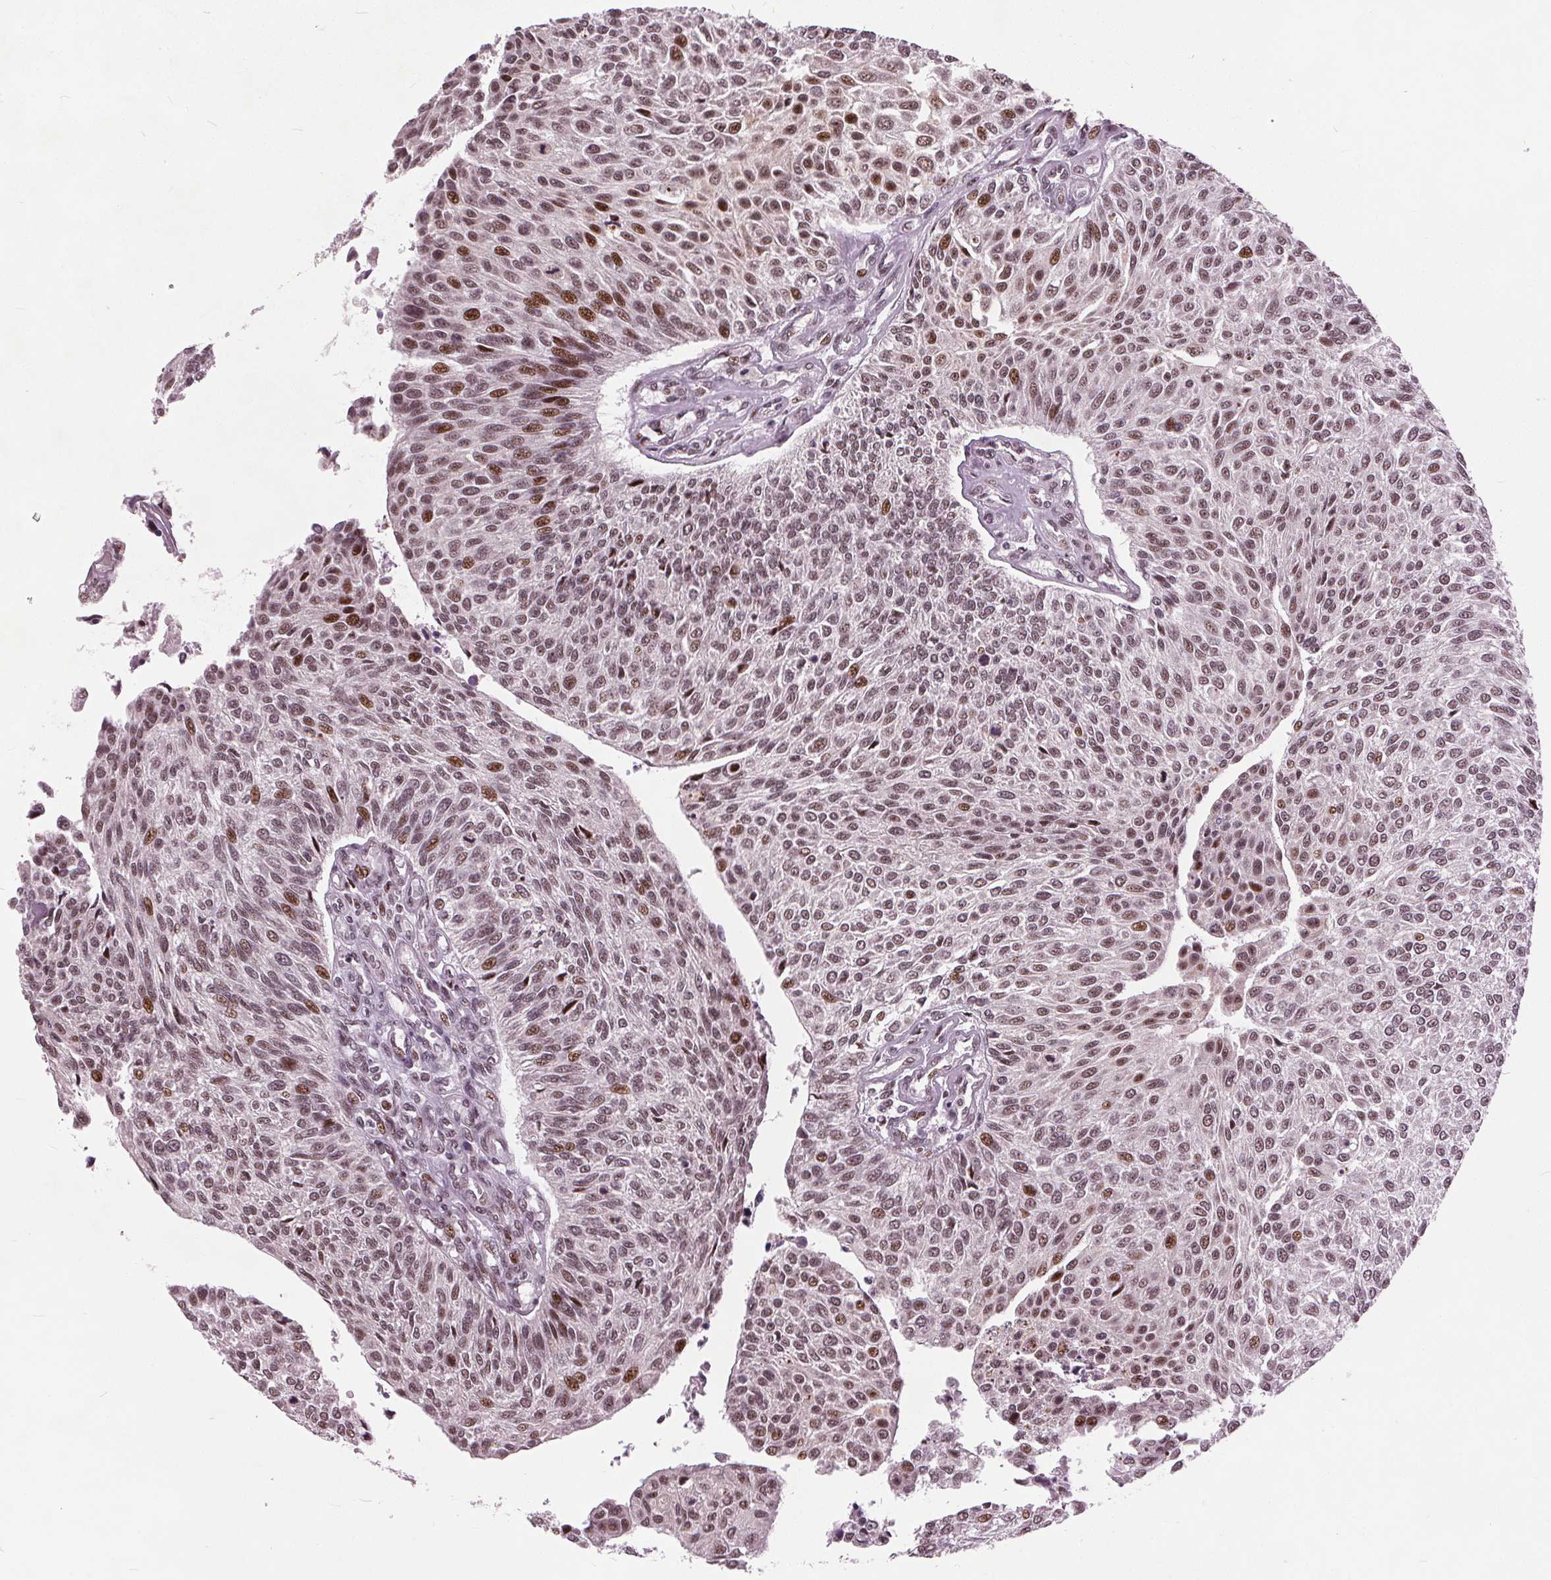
{"staining": {"intensity": "moderate", "quantity": ">75%", "location": "nuclear"}, "tissue": "urothelial cancer", "cell_type": "Tumor cells", "image_type": "cancer", "snomed": [{"axis": "morphology", "description": "Urothelial carcinoma, NOS"}, {"axis": "topography", "description": "Urinary bladder"}], "caption": "Brown immunohistochemical staining in urothelial cancer shows moderate nuclear expression in about >75% of tumor cells.", "gene": "TTC34", "patient": {"sex": "male", "age": 55}}